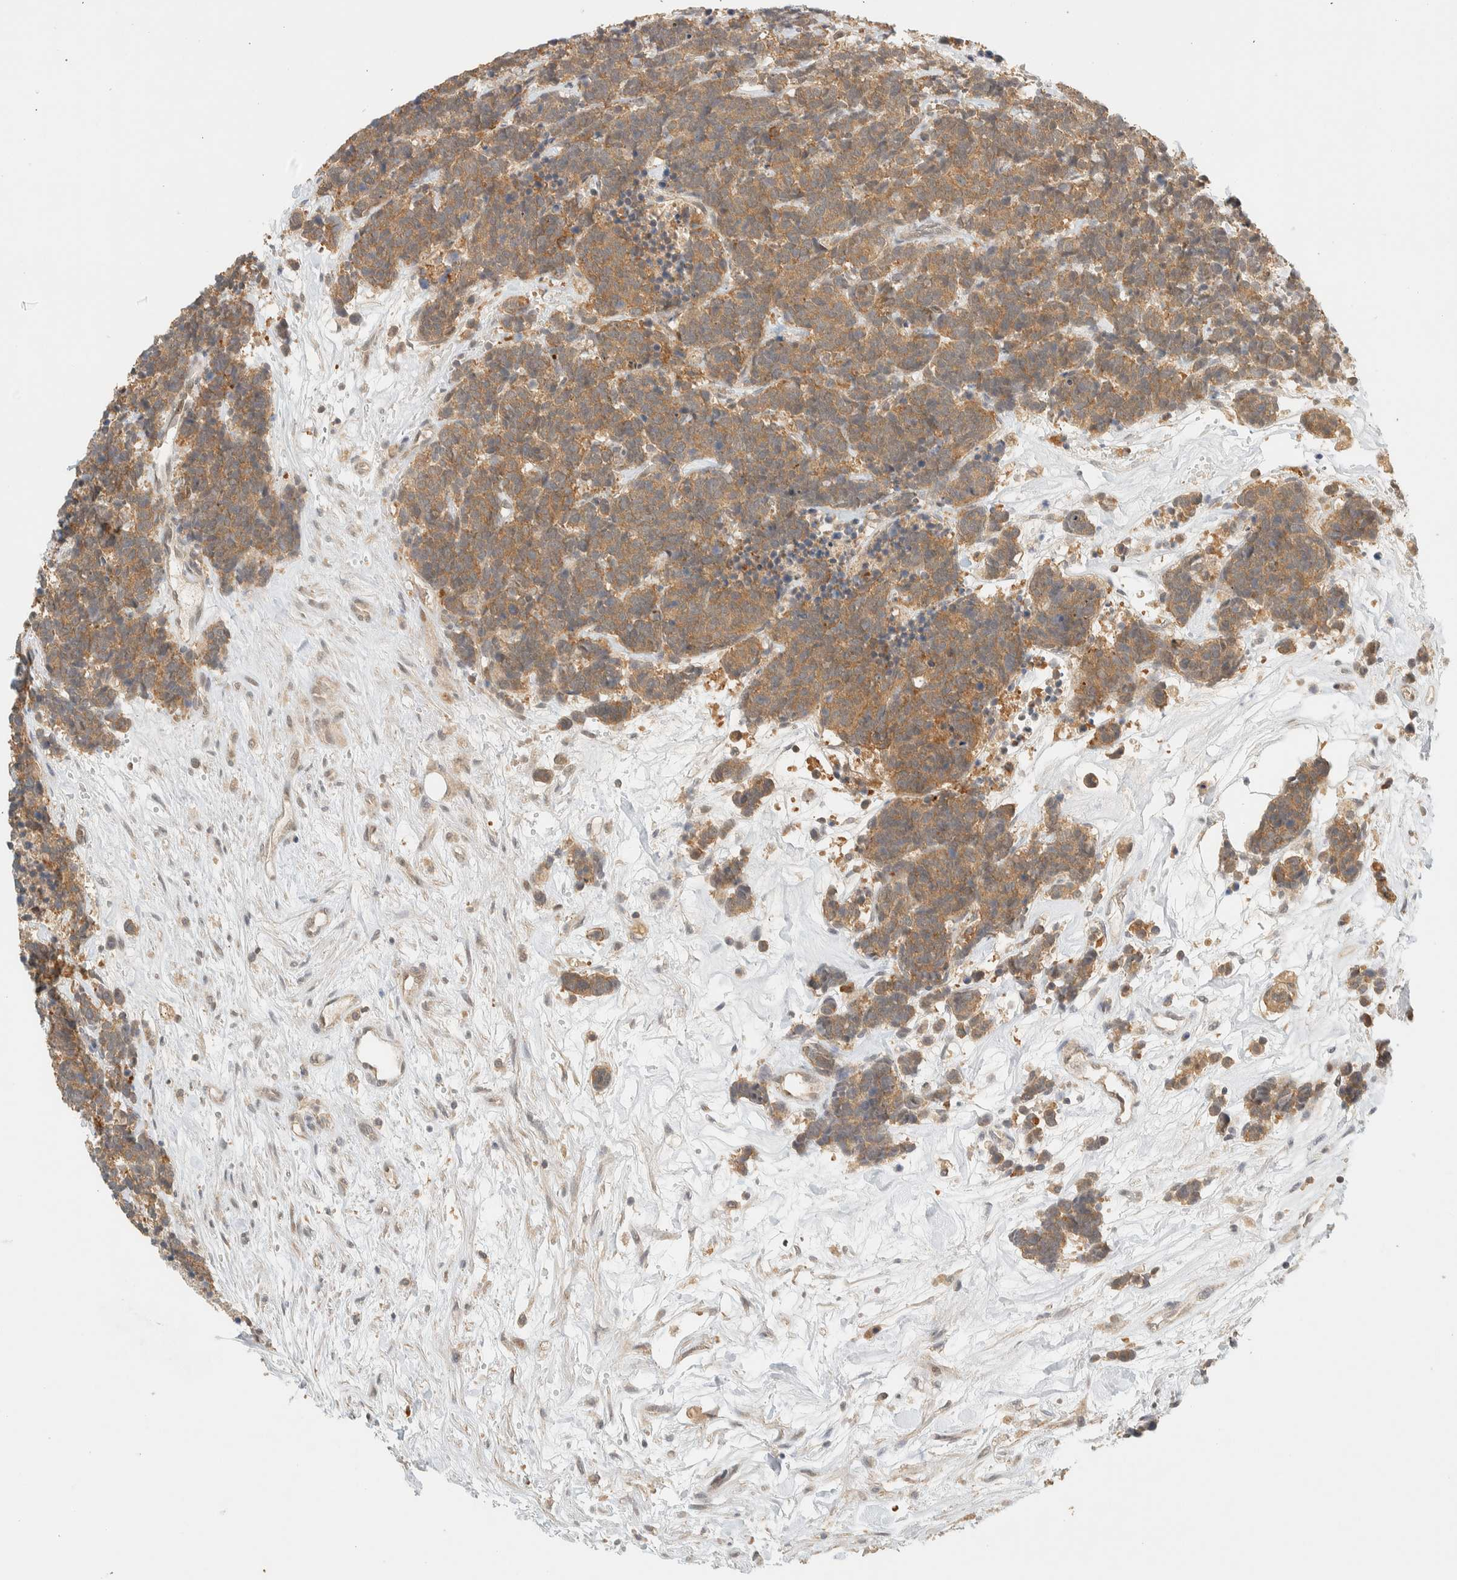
{"staining": {"intensity": "moderate", "quantity": ">75%", "location": "cytoplasmic/membranous"}, "tissue": "carcinoid", "cell_type": "Tumor cells", "image_type": "cancer", "snomed": [{"axis": "morphology", "description": "Carcinoma, NOS"}, {"axis": "morphology", "description": "Carcinoid, malignant, NOS"}, {"axis": "topography", "description": "Urinary bladder"}], "caption": "The histopathology image displays staining of carcinoid, revealing moderate cytoplasmic/membranous protein staining (brown color) within tumor cells. The protein of interest is stained brown, and the nuclei are stained in blue (DAB (3,3'-diaminobenzidine) IHC with brightfield microscopy, high magnification).", "gene": "KIFAP3", "patient": {"sex": "male", "age": 57}}